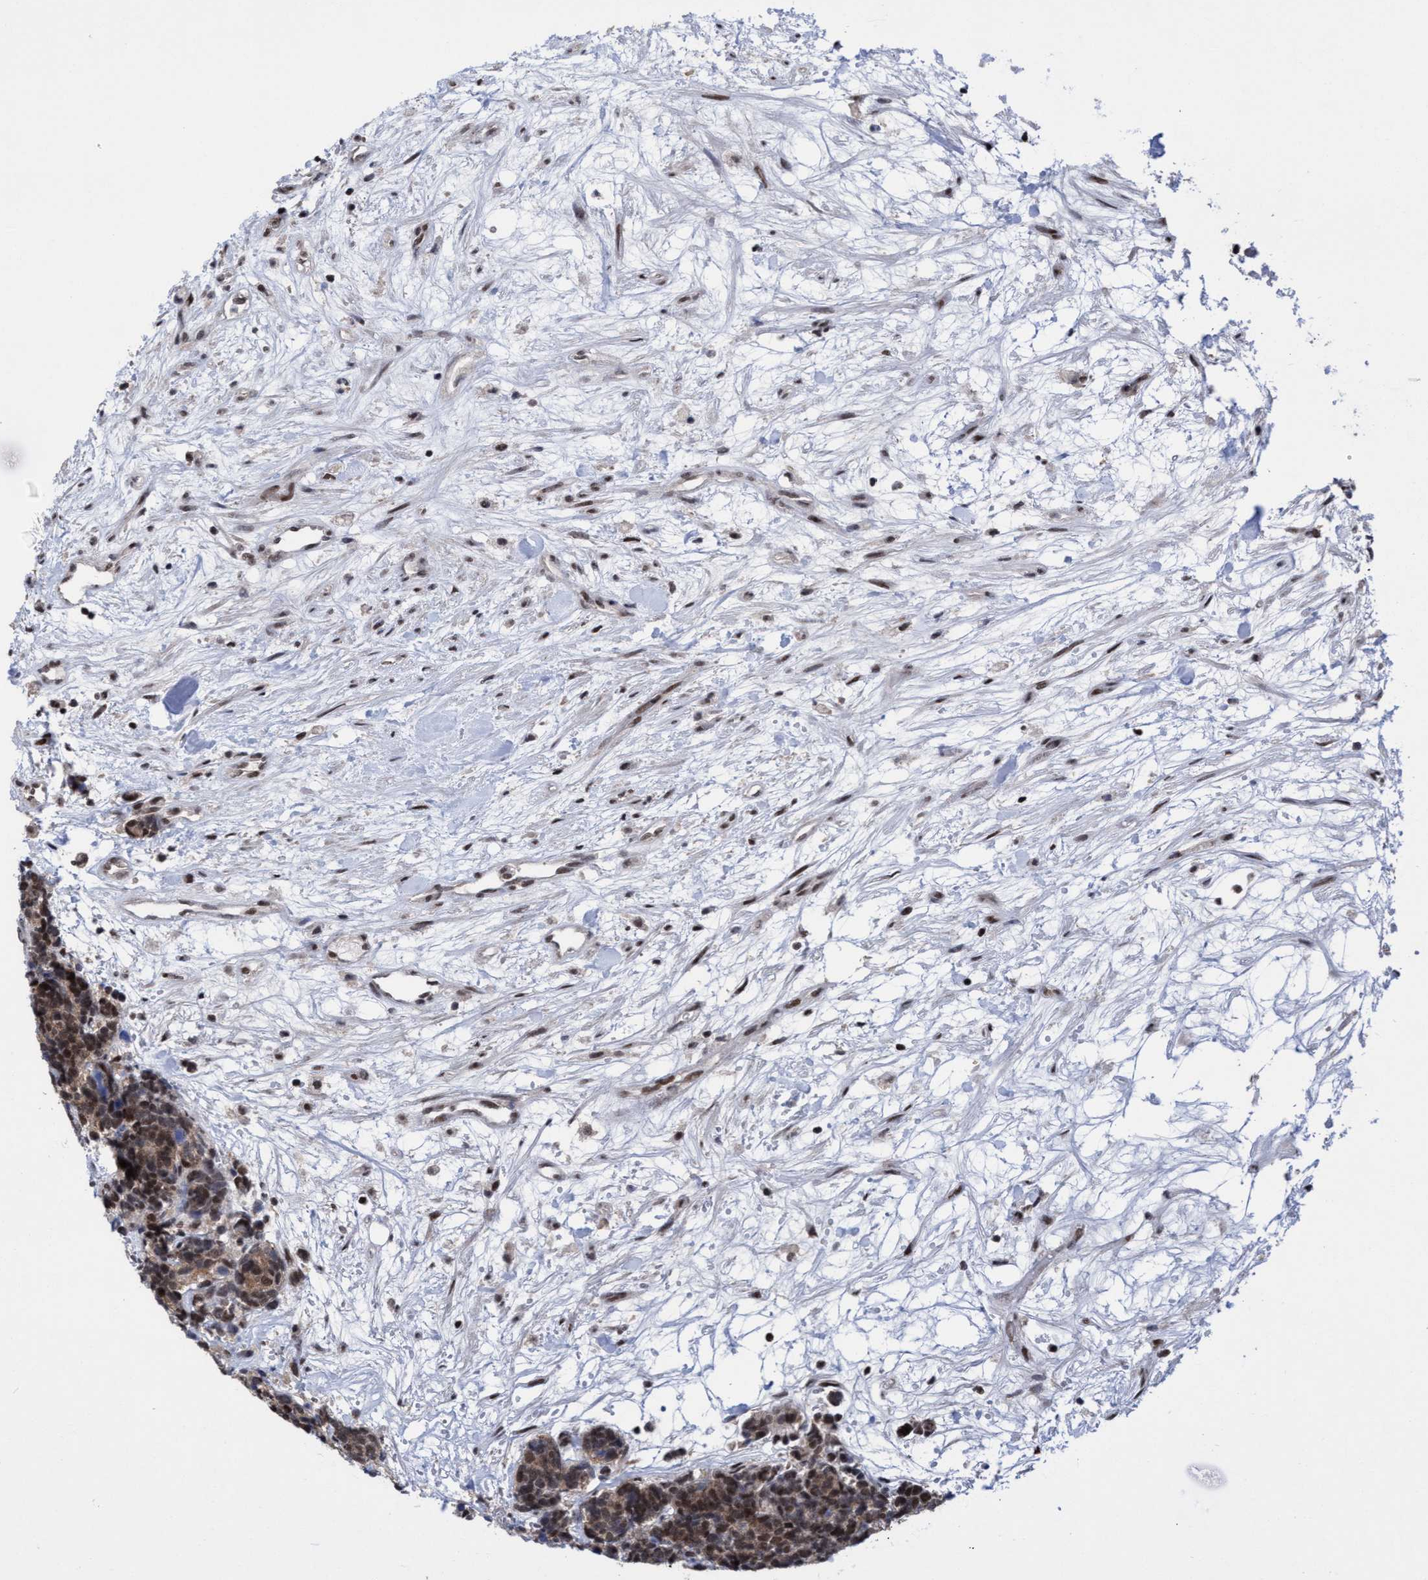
{"staining": {"intensity": "moderate", "quantity": ">75%", "location": "cytoplasmic/membranous,nuclear"}, "tissue": "carcinoid", "cell_type": "Tumor cells", "image_type": "cancer", "snomed": [{"axis": "morphology", "description": "Carcinoma, NOS"}, {"axis": "morphology", "description": "Carcinoid, malignant, NOS"}, {"axis": "topography", "description": "Urinary bladder"}], "caption": "Carcinoid was stained to show a protein in brown. There is medium levels of moderate cytoplasmic/membranous and nuclear positivity in approximately >75% of tumor cells.", "gene": "C9orf78", "patient": {"sex": "male", "age": 57}}